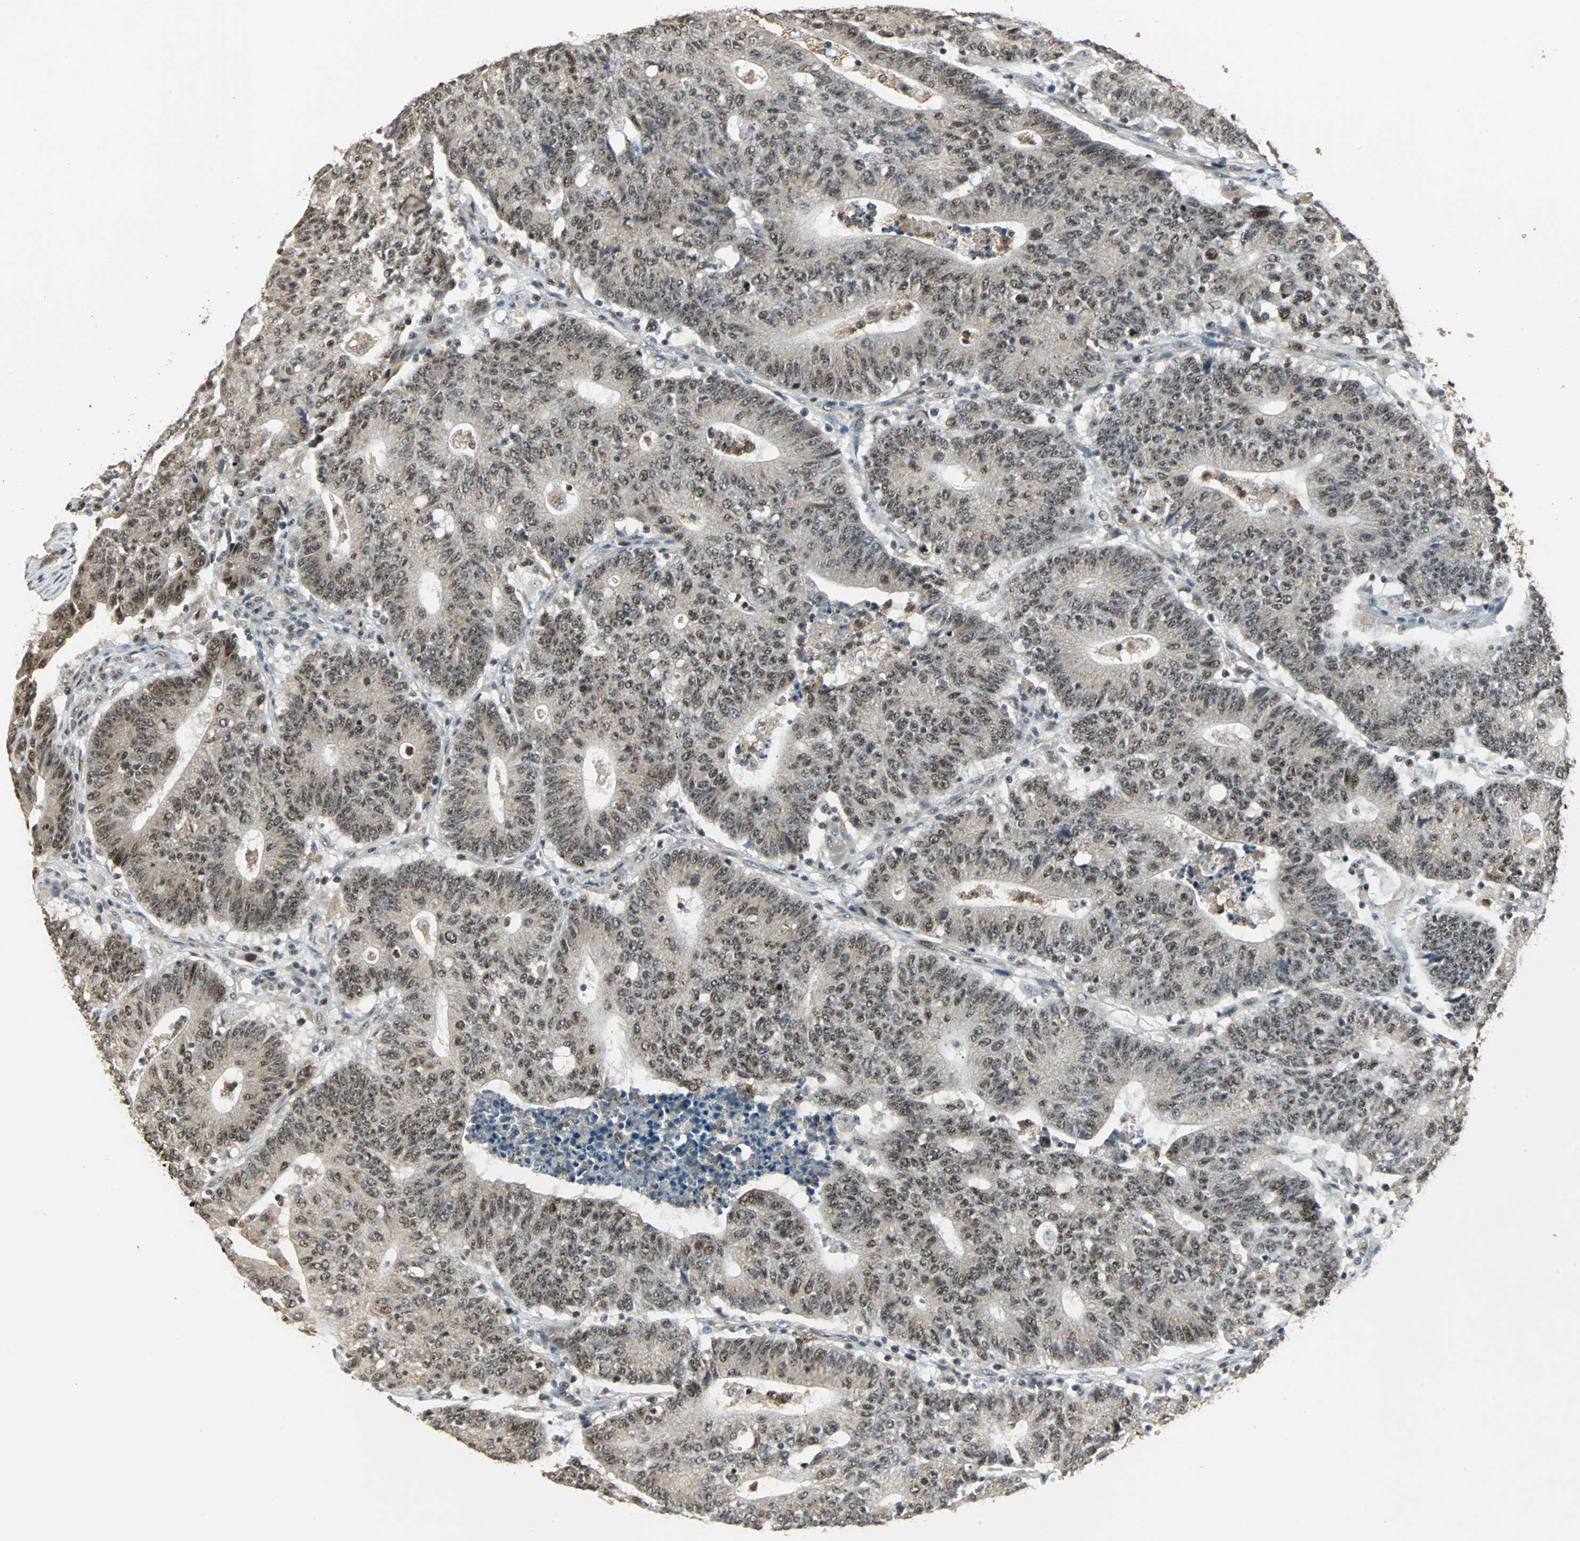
{"staining": {"intensity": "strong", "quantity": ">75%", "location": "nuclear"}, "tissue": "colorectal cancer", "cell_type": "Tumor cells", "image_type": "cancer", "snomed": [{"axis": "morphology", "description": "Normal tissue, NOS"}, {"axis": "morphology", "description": "Adenocarcinoma, NOS"}, {"axis": "topography", "description": "Colon"}], "caption": "Immunohistochemistry of colorectal cancer (adenocarcinoma) displays high levels of strong nuclear positivity in approximately >75% of tumor cells.", "gene": "MED4", "patient": {"sex": "female", "age": 75}}